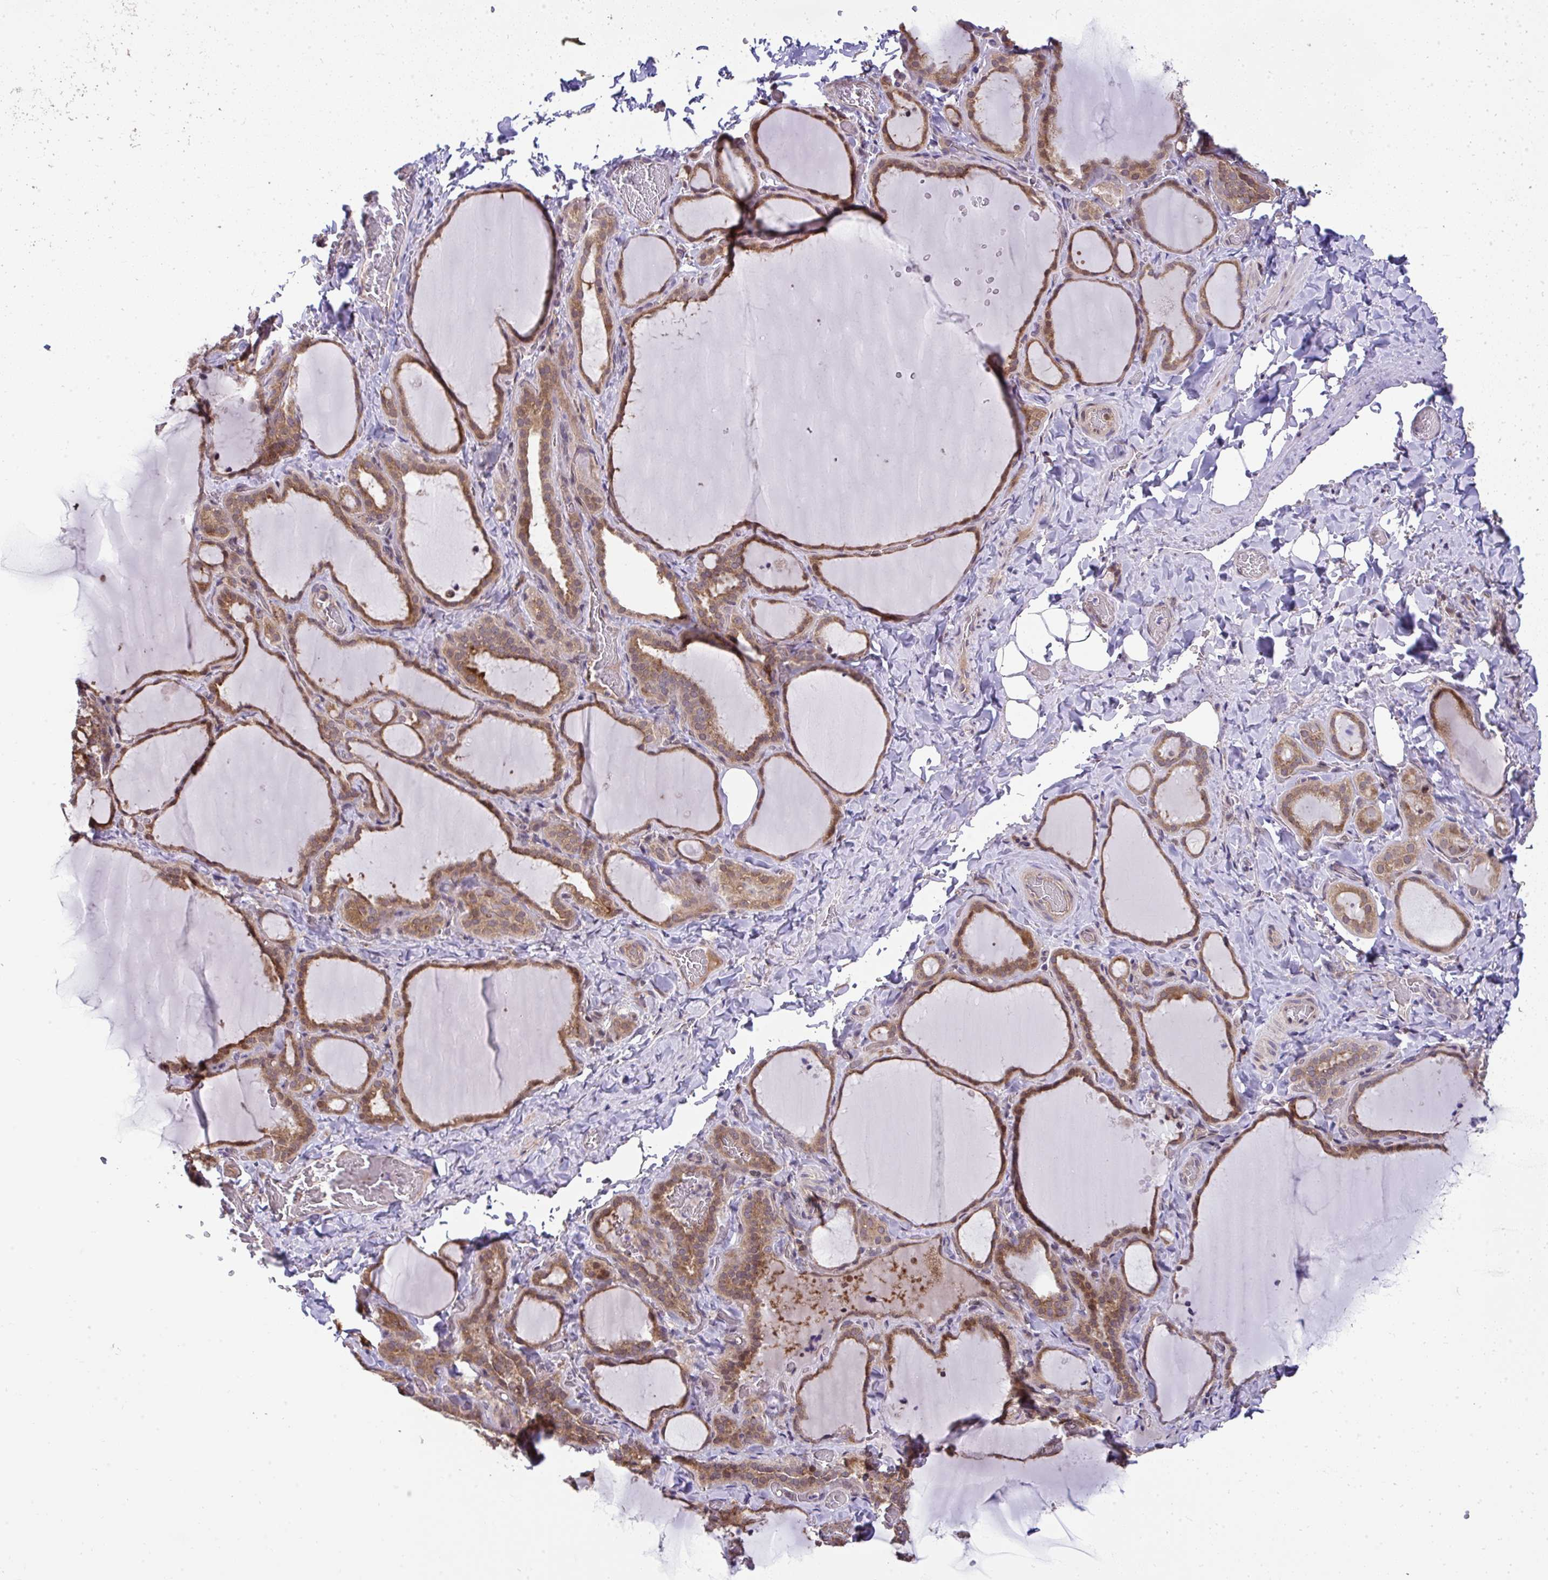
{"staining": {"intensity": "moderate", "quantity": ">75%", "location": "cytoplasmic/membranous,nuclear"}, "tissue": "thyroid gland", "cell_type": "Glandular cells", "image_type": "normal", "snomed": [{"axis": "morphology", "description": "Normal tissue, NOS"}, {"axis": "topography", "description": "Thyroid gland"}], "caption": "Protein expression analysis of benign thyroid gland reveals moderate cytoplasmic/membranous,nuclear staining in about >75% of glandular cells.", "gene": "RDH14", "patient": {"sex": "female", "age": 22}}